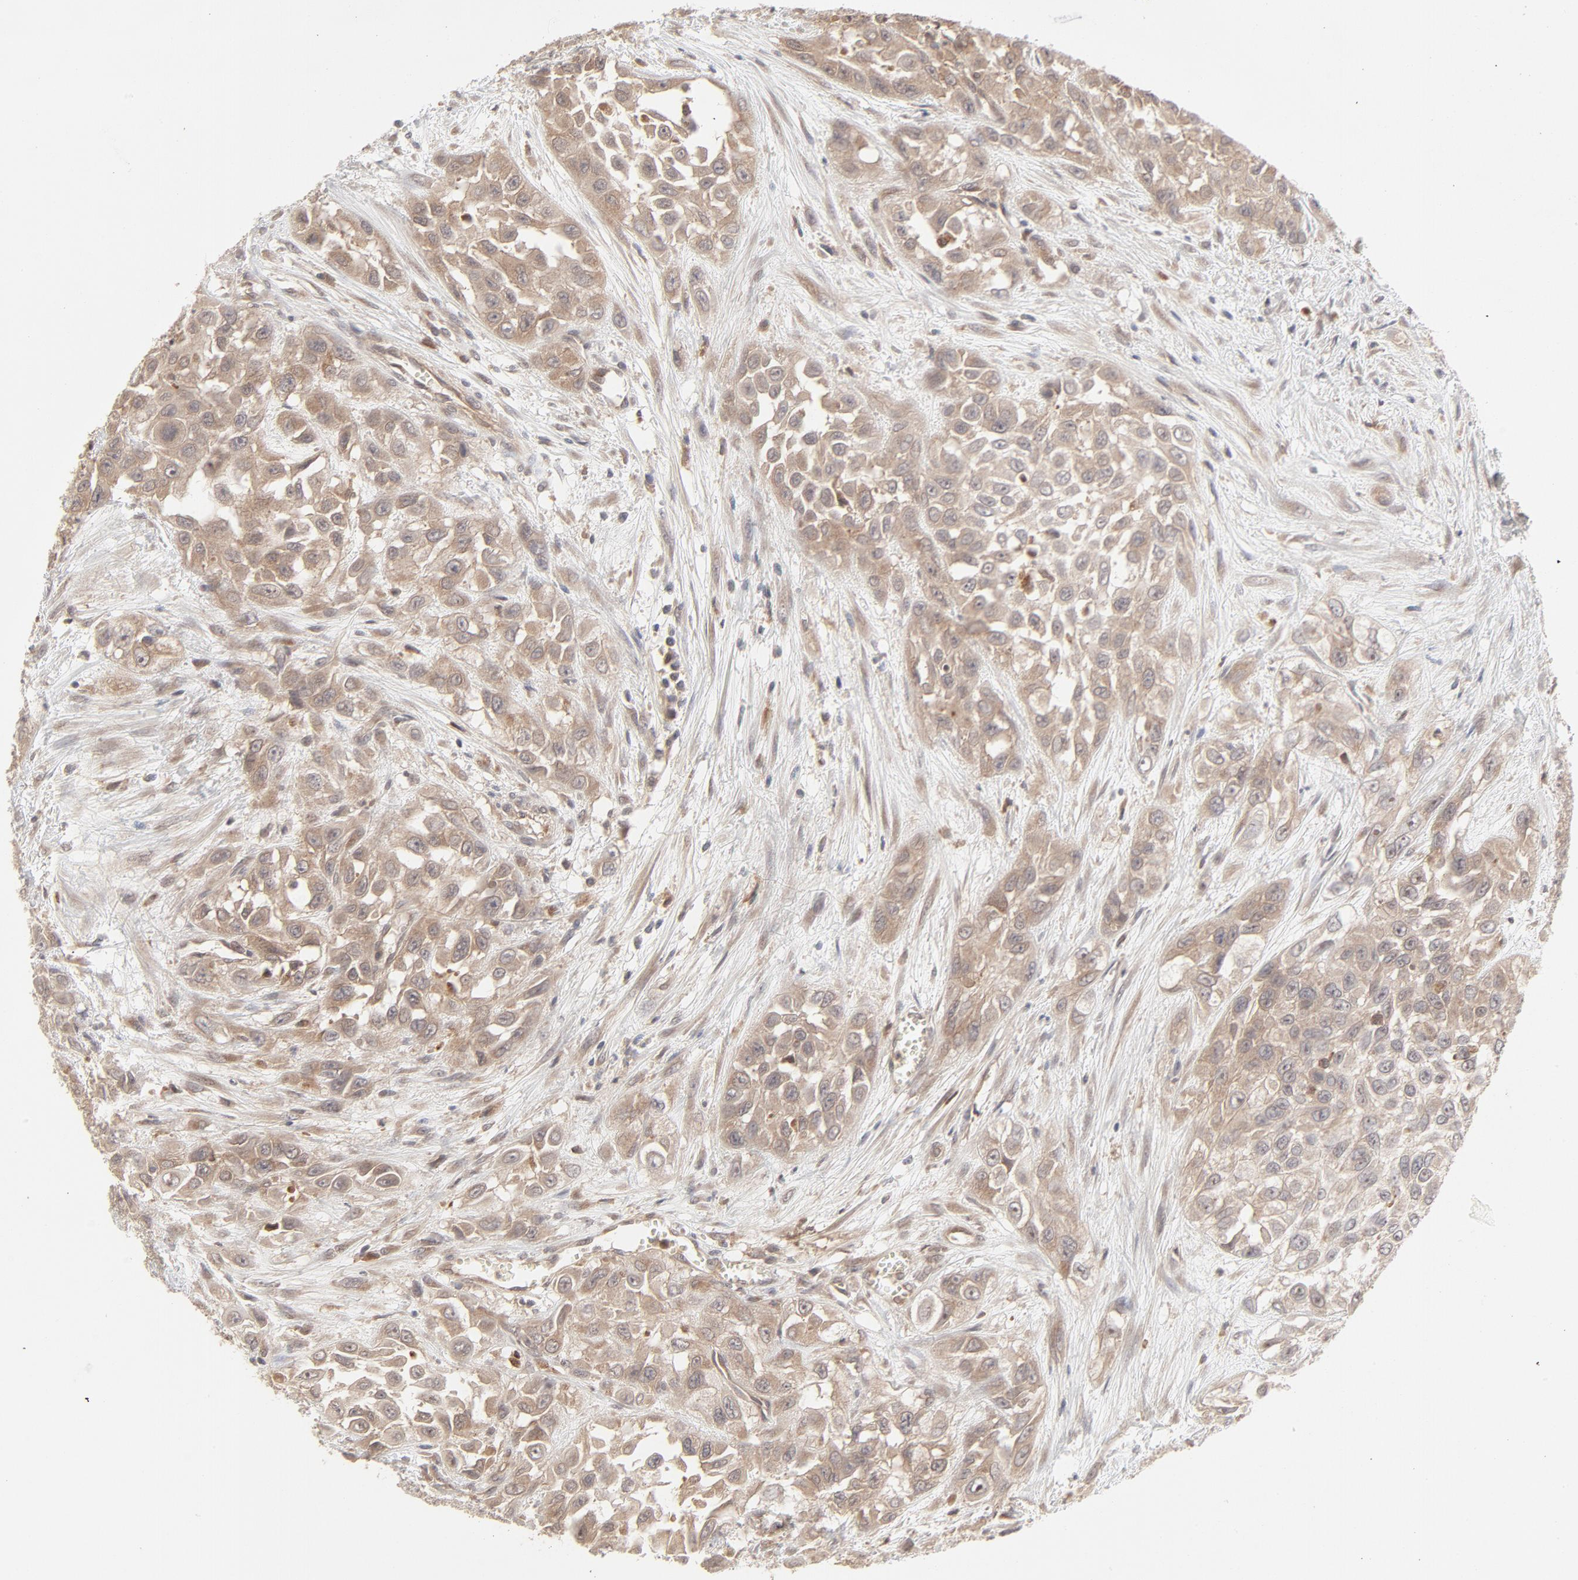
{"staining": {"intensity": "weak", "quantity": "25%-75%", "location": "cytoplasmic/membranous"}, "tissue": "urothelial cancer", "cell_type": "Tumor cells", "image_type": "cancer", "snomed": [{"axis": "morphology", "description": "Urothelial carcinoma, High grade"}, {"axis": "topography", "description": "Urinary bladder"}], "caption": "The micrograph shows staining of urothelial carcinoma (high-grade), revealing weak cytoplasmic/membranous protein expression (brown color) within tumor cells.", "gene": "RAB5C", "patient": {"sex": "male", "age": 57}}